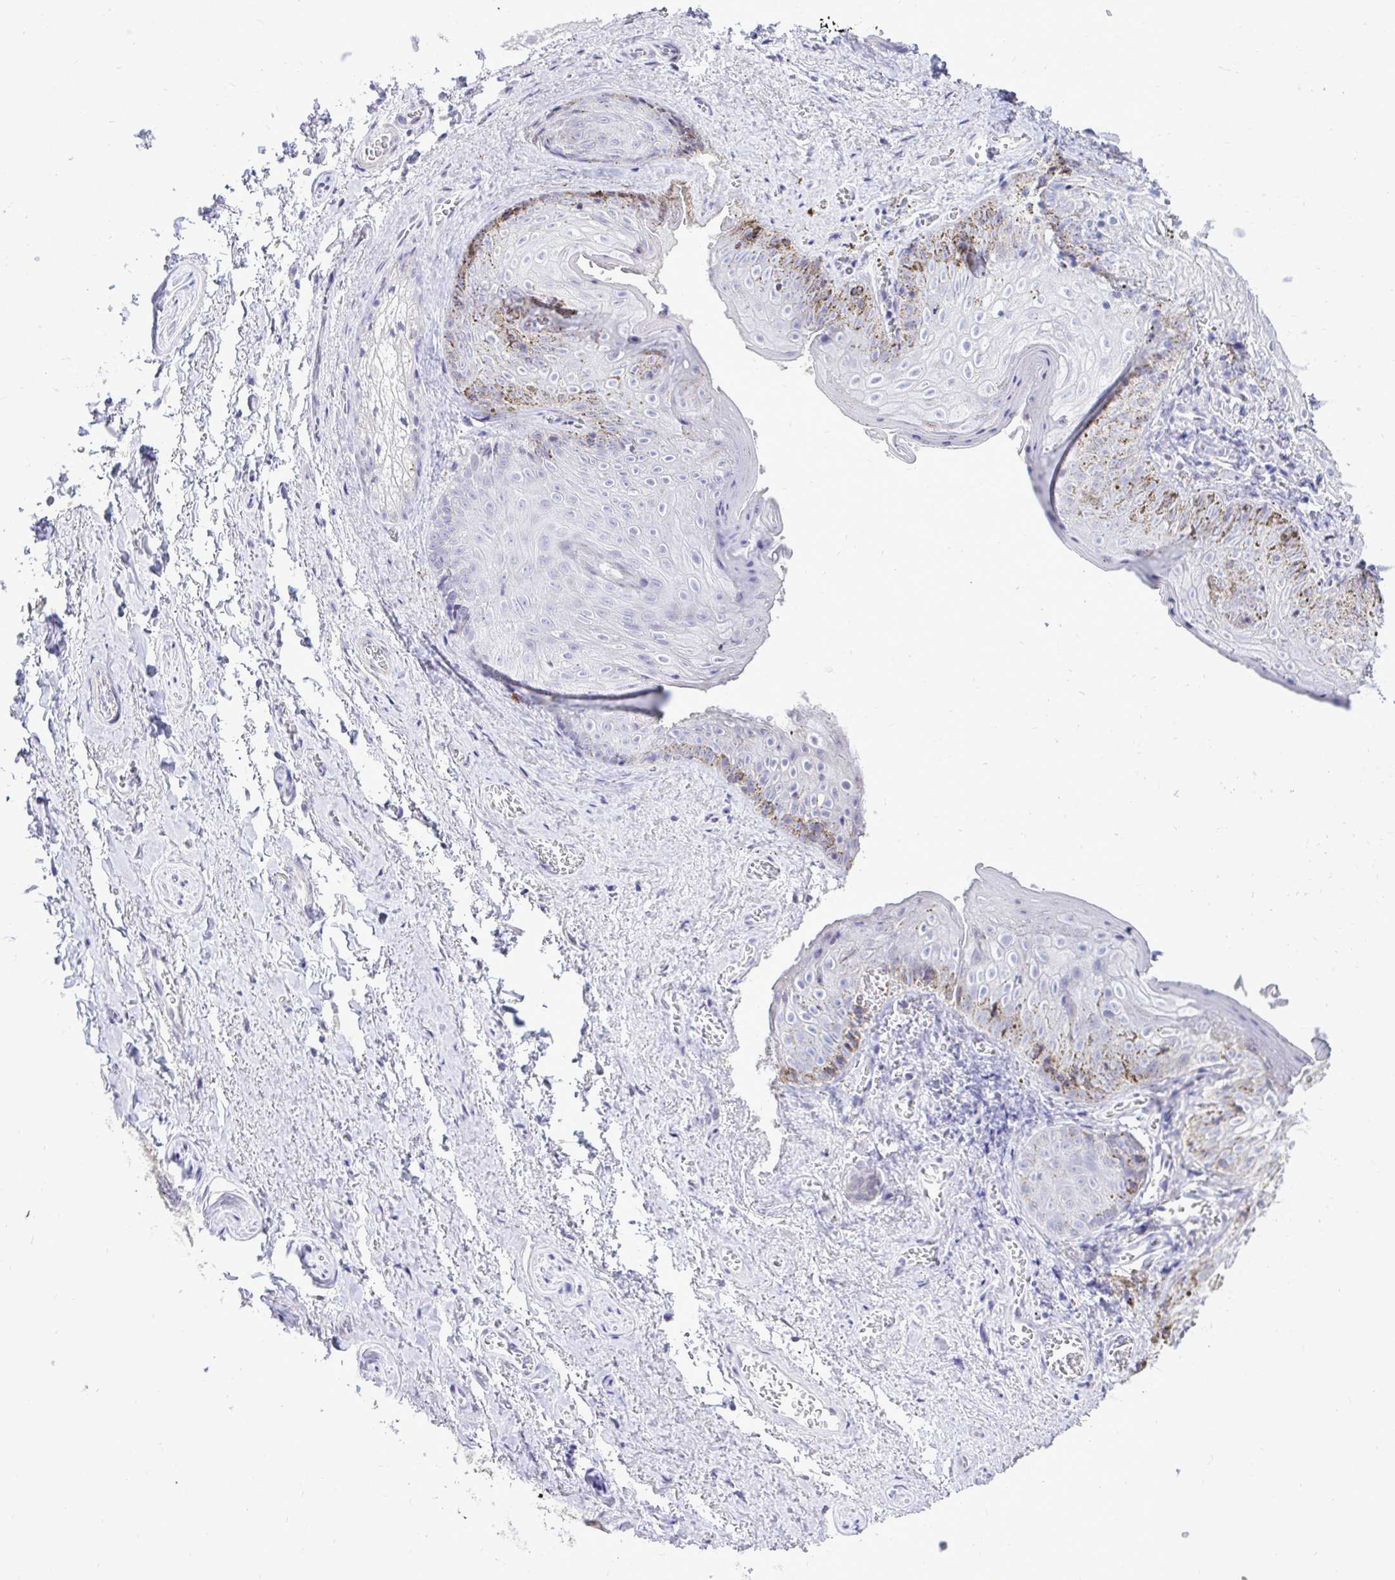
{"staining": {"intensity": "negative", "quantity": "none", "location": "none"}, "tissue": "vagina", "cell_type": "Squamous epithelial cells", "image_type": "normal", "snomed": [{"axis": "morphology", "description": "Normal tissue, NOS"}, {"axis": "topography", "description": "Vulva"}, {"axis": "topography", "description": "Vagina"}, {"axis": "topography", "description": "Peripheral nerve tissue"}], "caption": "DAB immunohistochemical staining of normal vagina shows no significant staining in squamous epithelial cells.", "gene": "GABRA1", "patient": {"sex": "female", "age": 66}}